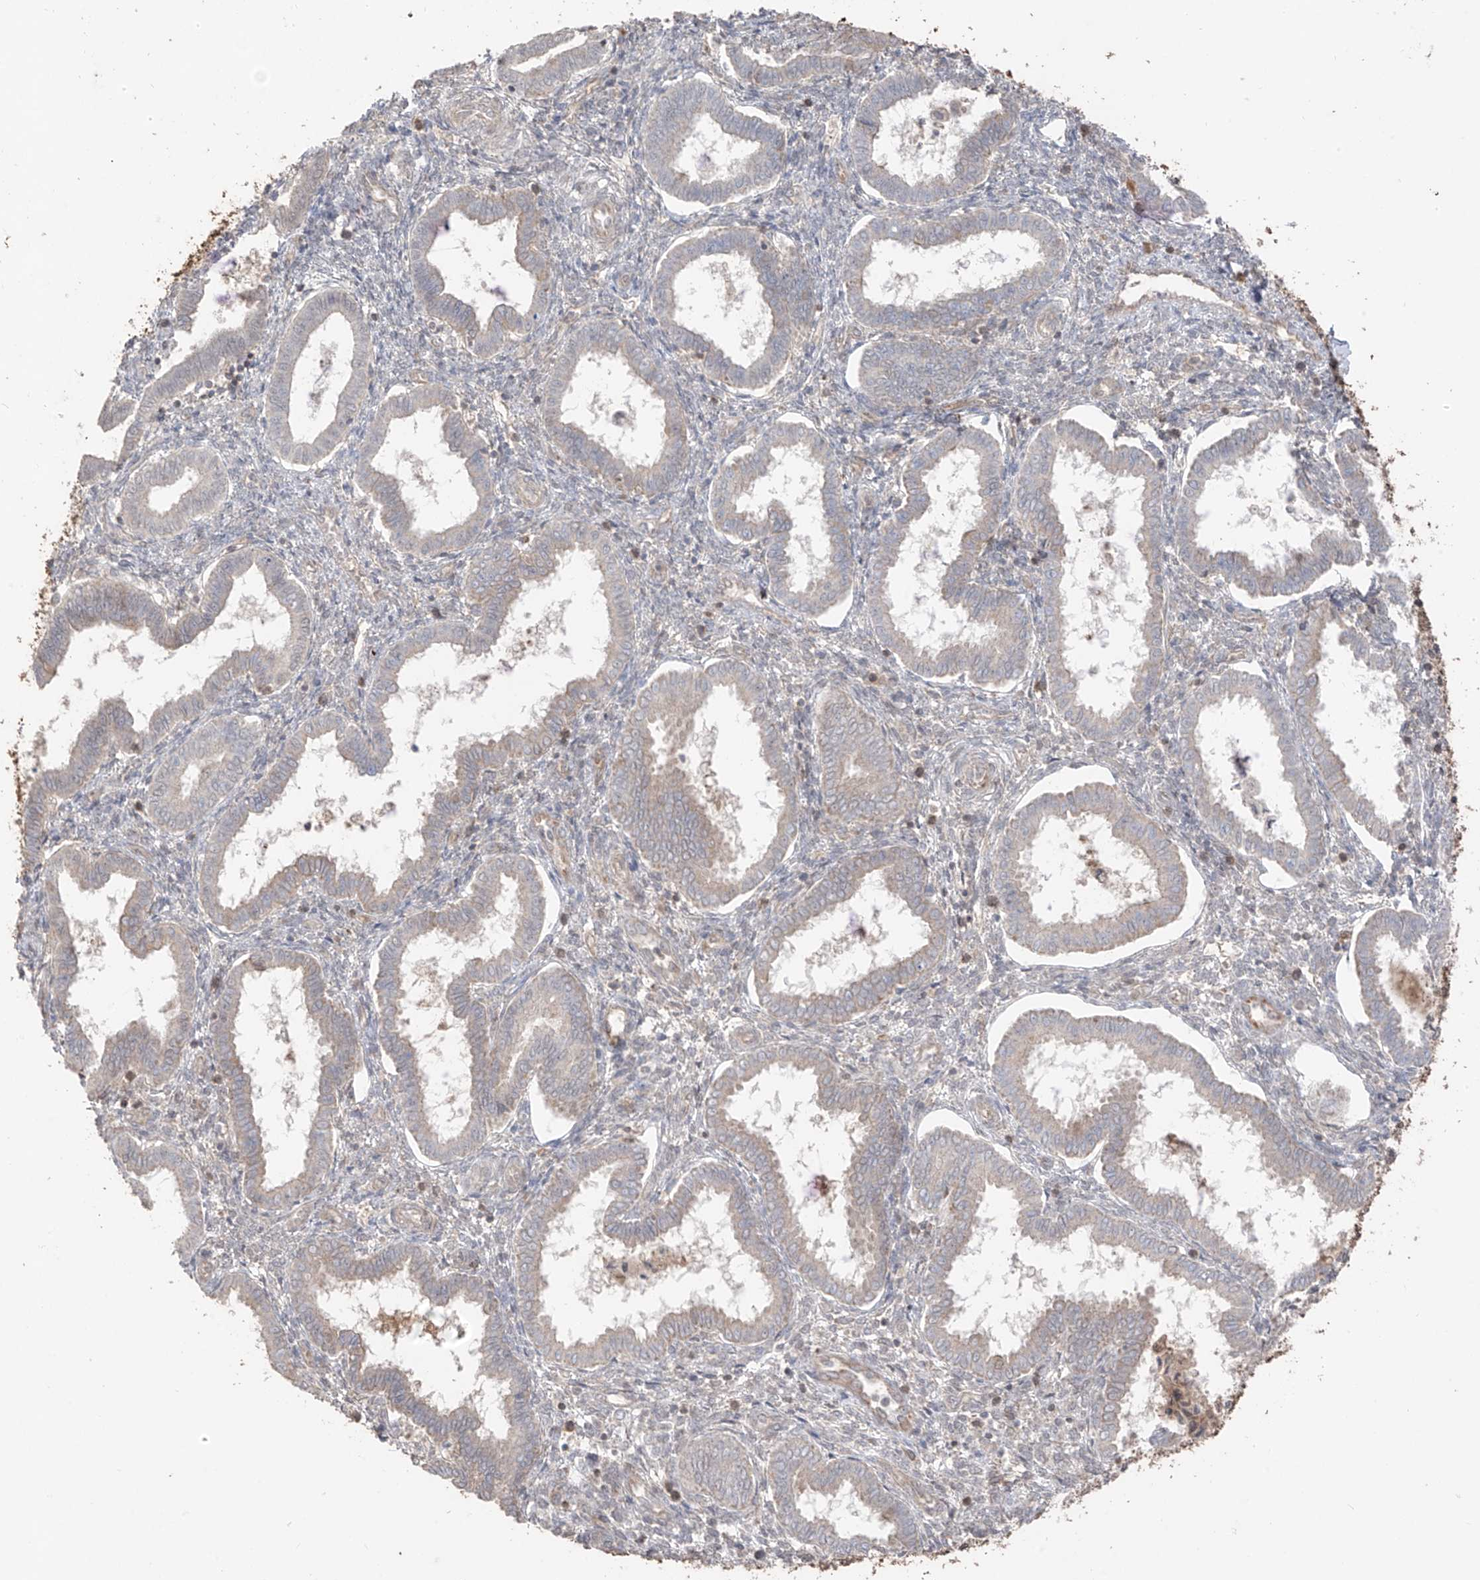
{"staining": {"intensity": "weak", "quantity": "<25%", "location": "cytoplasmic/membranous"}, "tissue": "endometrium", "cell_type": "Cells in endometrial stroma", "image_type": "normal", "snomed": [{"axis": "morphology", "description": "Normal tissue, NOS"}, {"axis": "topography", "description": "Endometrium"}], "caption": "Normal endometrium was stained to show a protein in brown. There is no significant staining in cells in endometrial stroma. (DAB (3,3'-diaminobenzidine) immunohistochemistry, high magnification).", "gene": "COLGALT2", "patient": {"sex": "female", "age": 24}}